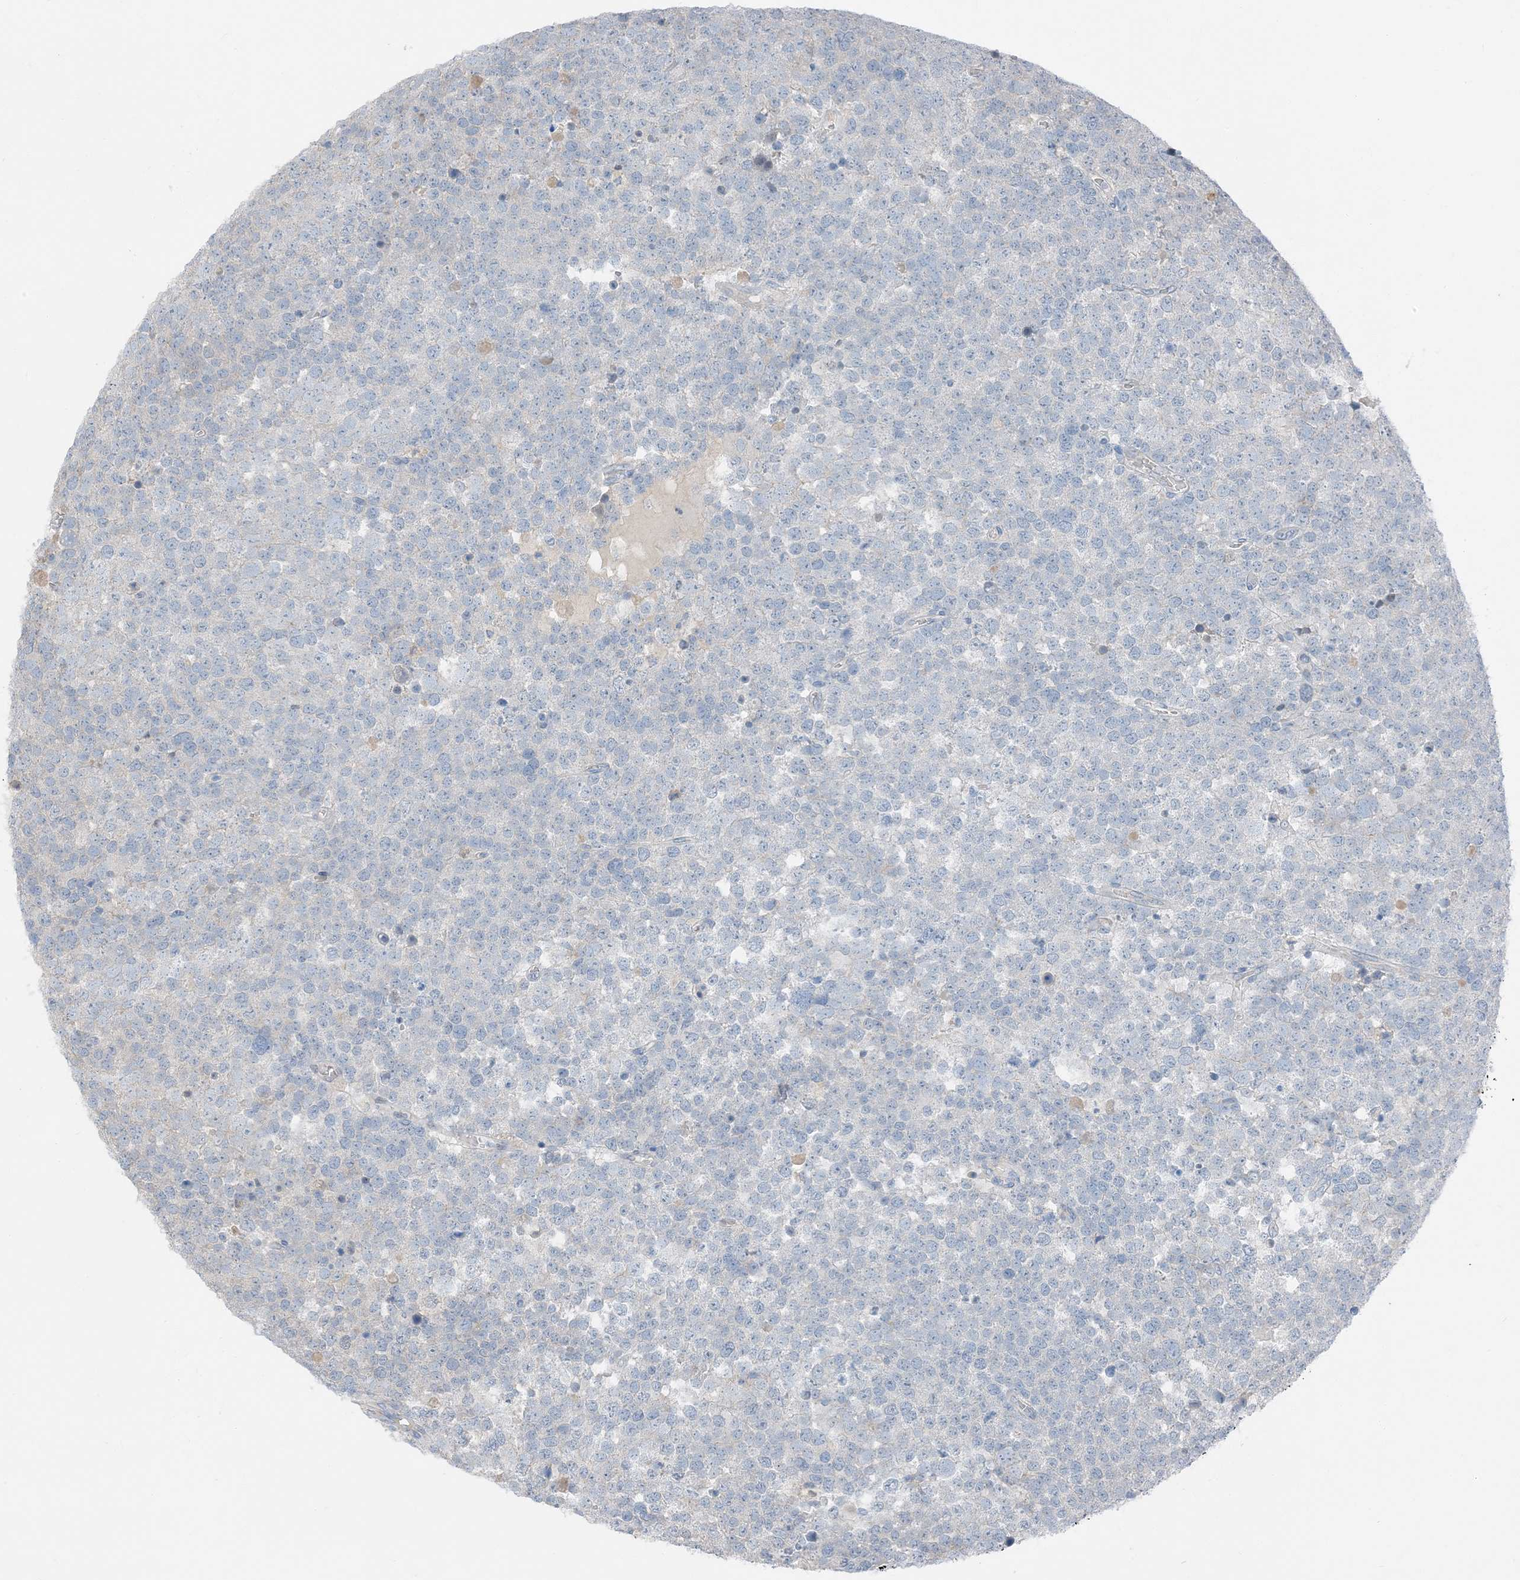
{"staining": {"intensity": "negative", "quantity": "none", "location": "none"}, "tissue": "testis cancer", "cell_type": "Tumor cells", "image_type": "cancer", "snomed": [{"axis": "morphology", "description": "Seminoma, NOS"}, {"axis": "topography", "description": "Testis"}], "caption": "Immunohistochemical staining of seminoma (testis) shows no significant staining in tumor cells.", "gene": "NCOA7", "patient": {"sex": "male", "age": 71}}